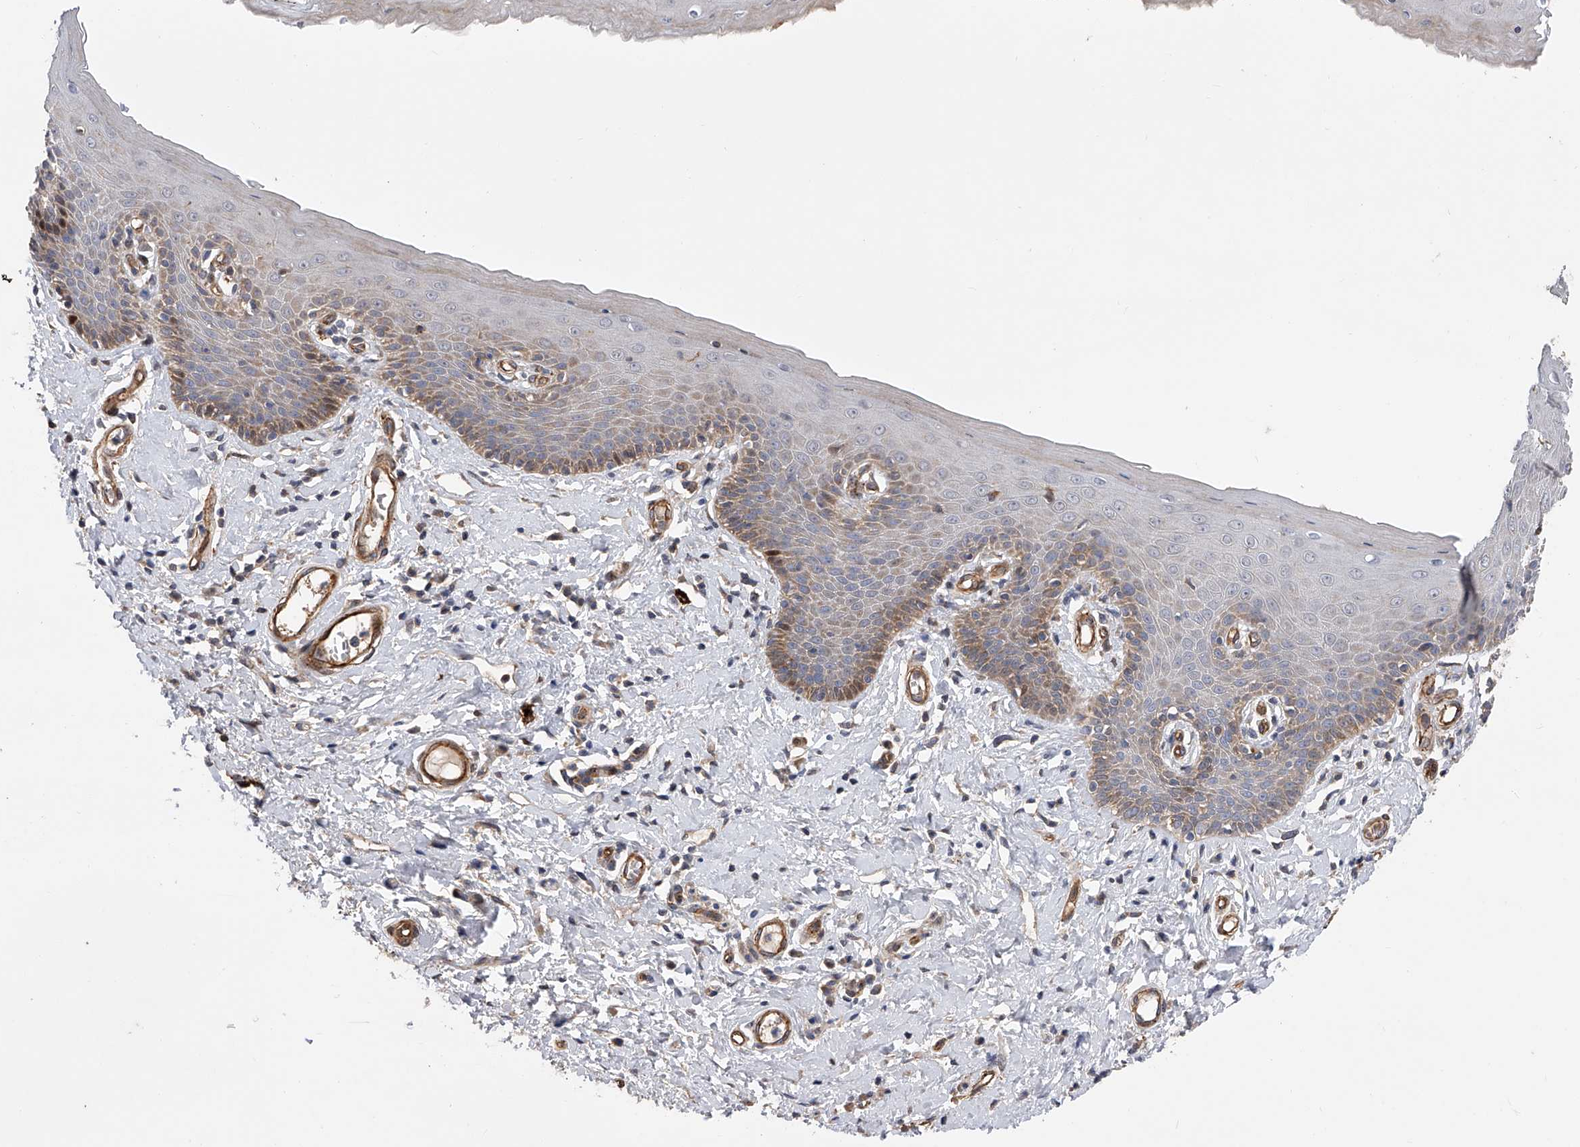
{"staining": {"intensity": "moderate", "quantity": "<25%", "location": "cytoplasmic/membranous"}, "tissue": "skin", "cell_type": "Epidermal cells", "image_type": "normal", "snomed": [{"axis": "morphology", "description": "Normal tissue, NOS"}, {"axis": "topography", "description": "Vulva"}], "caption": "Protein staining displays moderate cytoplasmic/membranous expression in about <25% of epidermal cells in unremarkable skin. (IHC, brightfield microscopy, high magnification).", "gene": "PDSS2", "patient": {"sex": "female", "age": 66}}